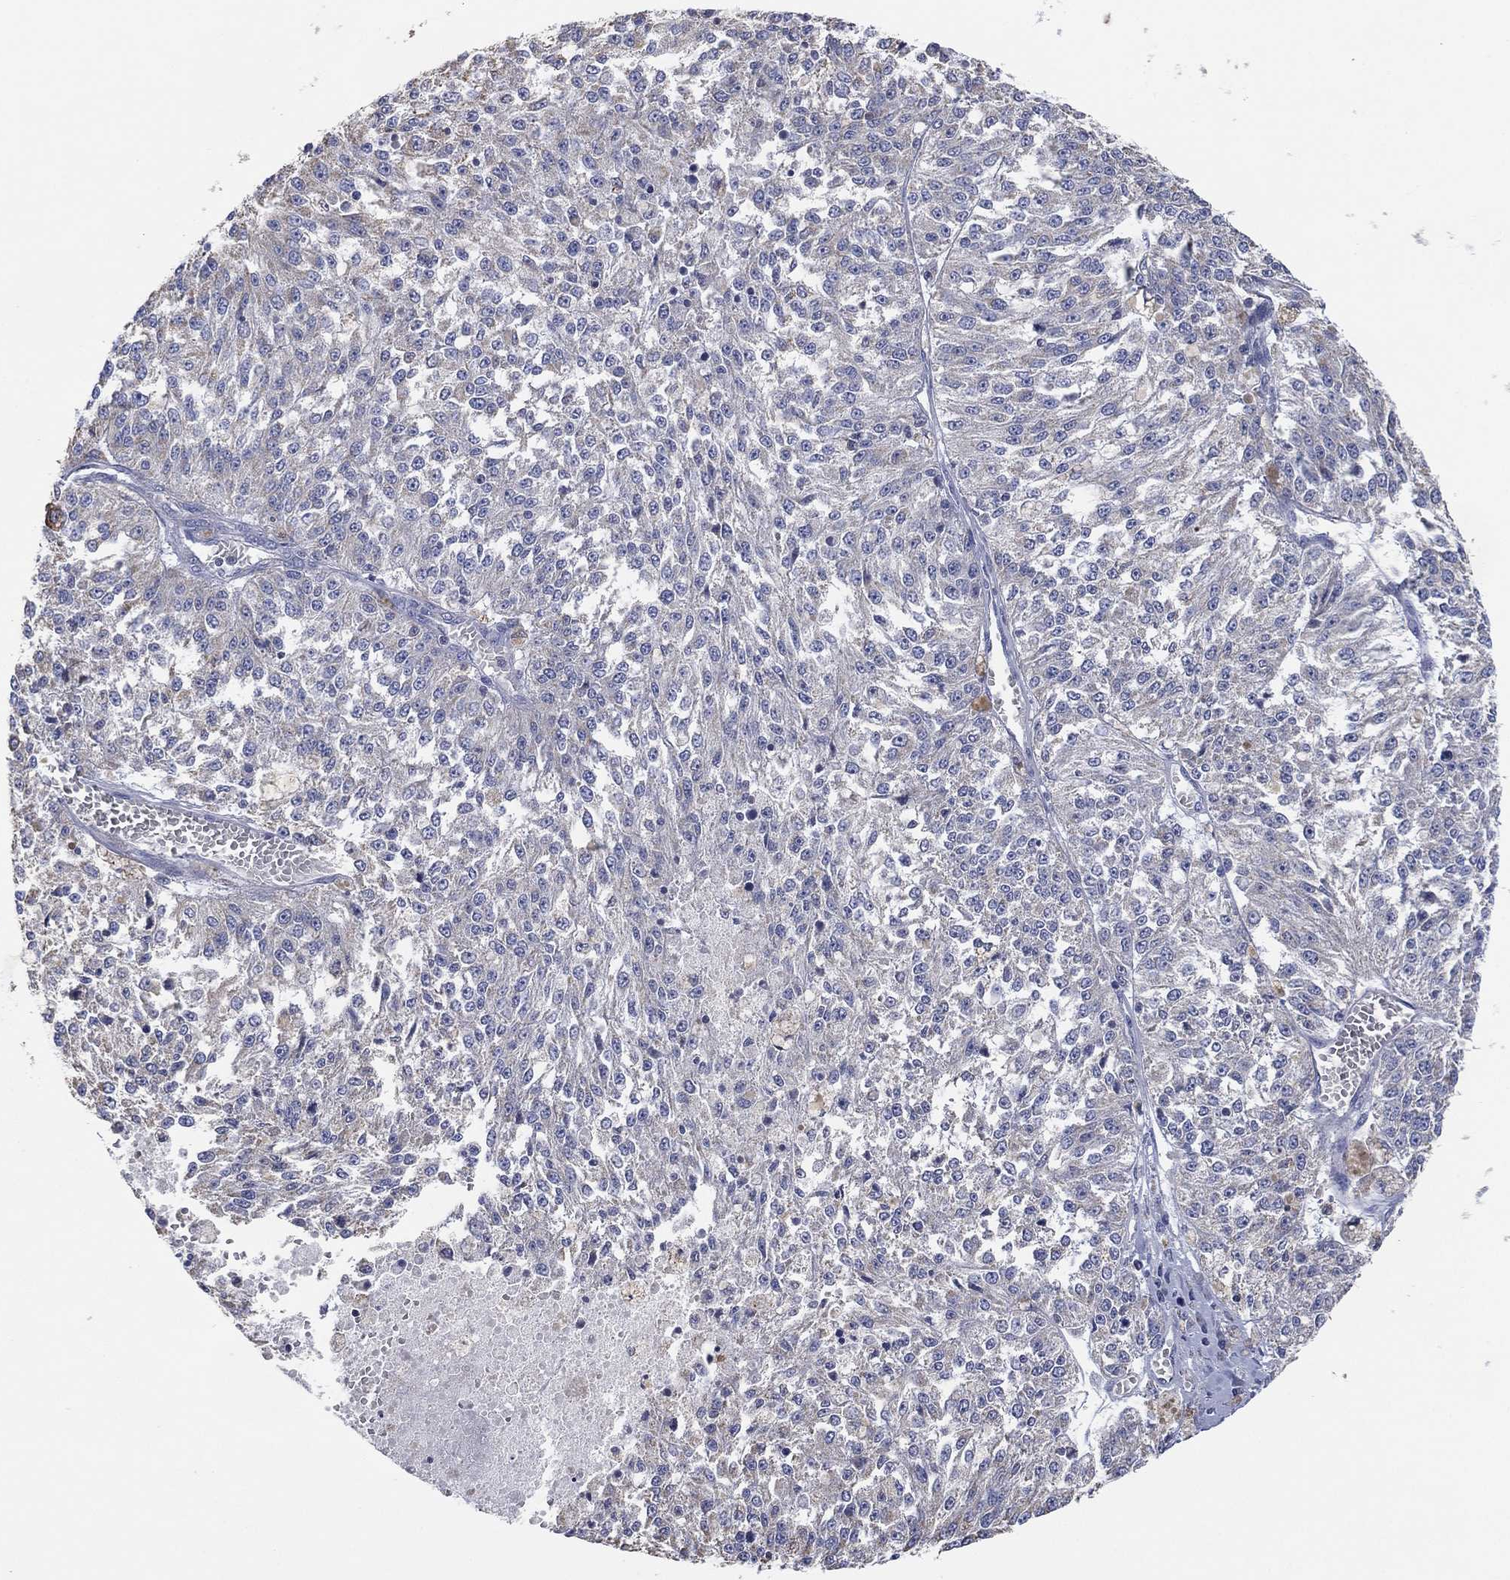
{"staining": {"intensity": "negative", "quantity": "none", "location": "none"}, "tissue": "melanoma", "cell_type": "Tumor cells", "image_type": "cancer", "snomed": [{"axis": "morphology", "description": "Malignant melanoma, Metastatic site"}, {"axis": "topography", "description": "Lymph node"}], "caption": "Tumor cells show no significant protein expression in melanoma.", "gene": "CFTR", "patient": {"sex": "female", "age": 64}}